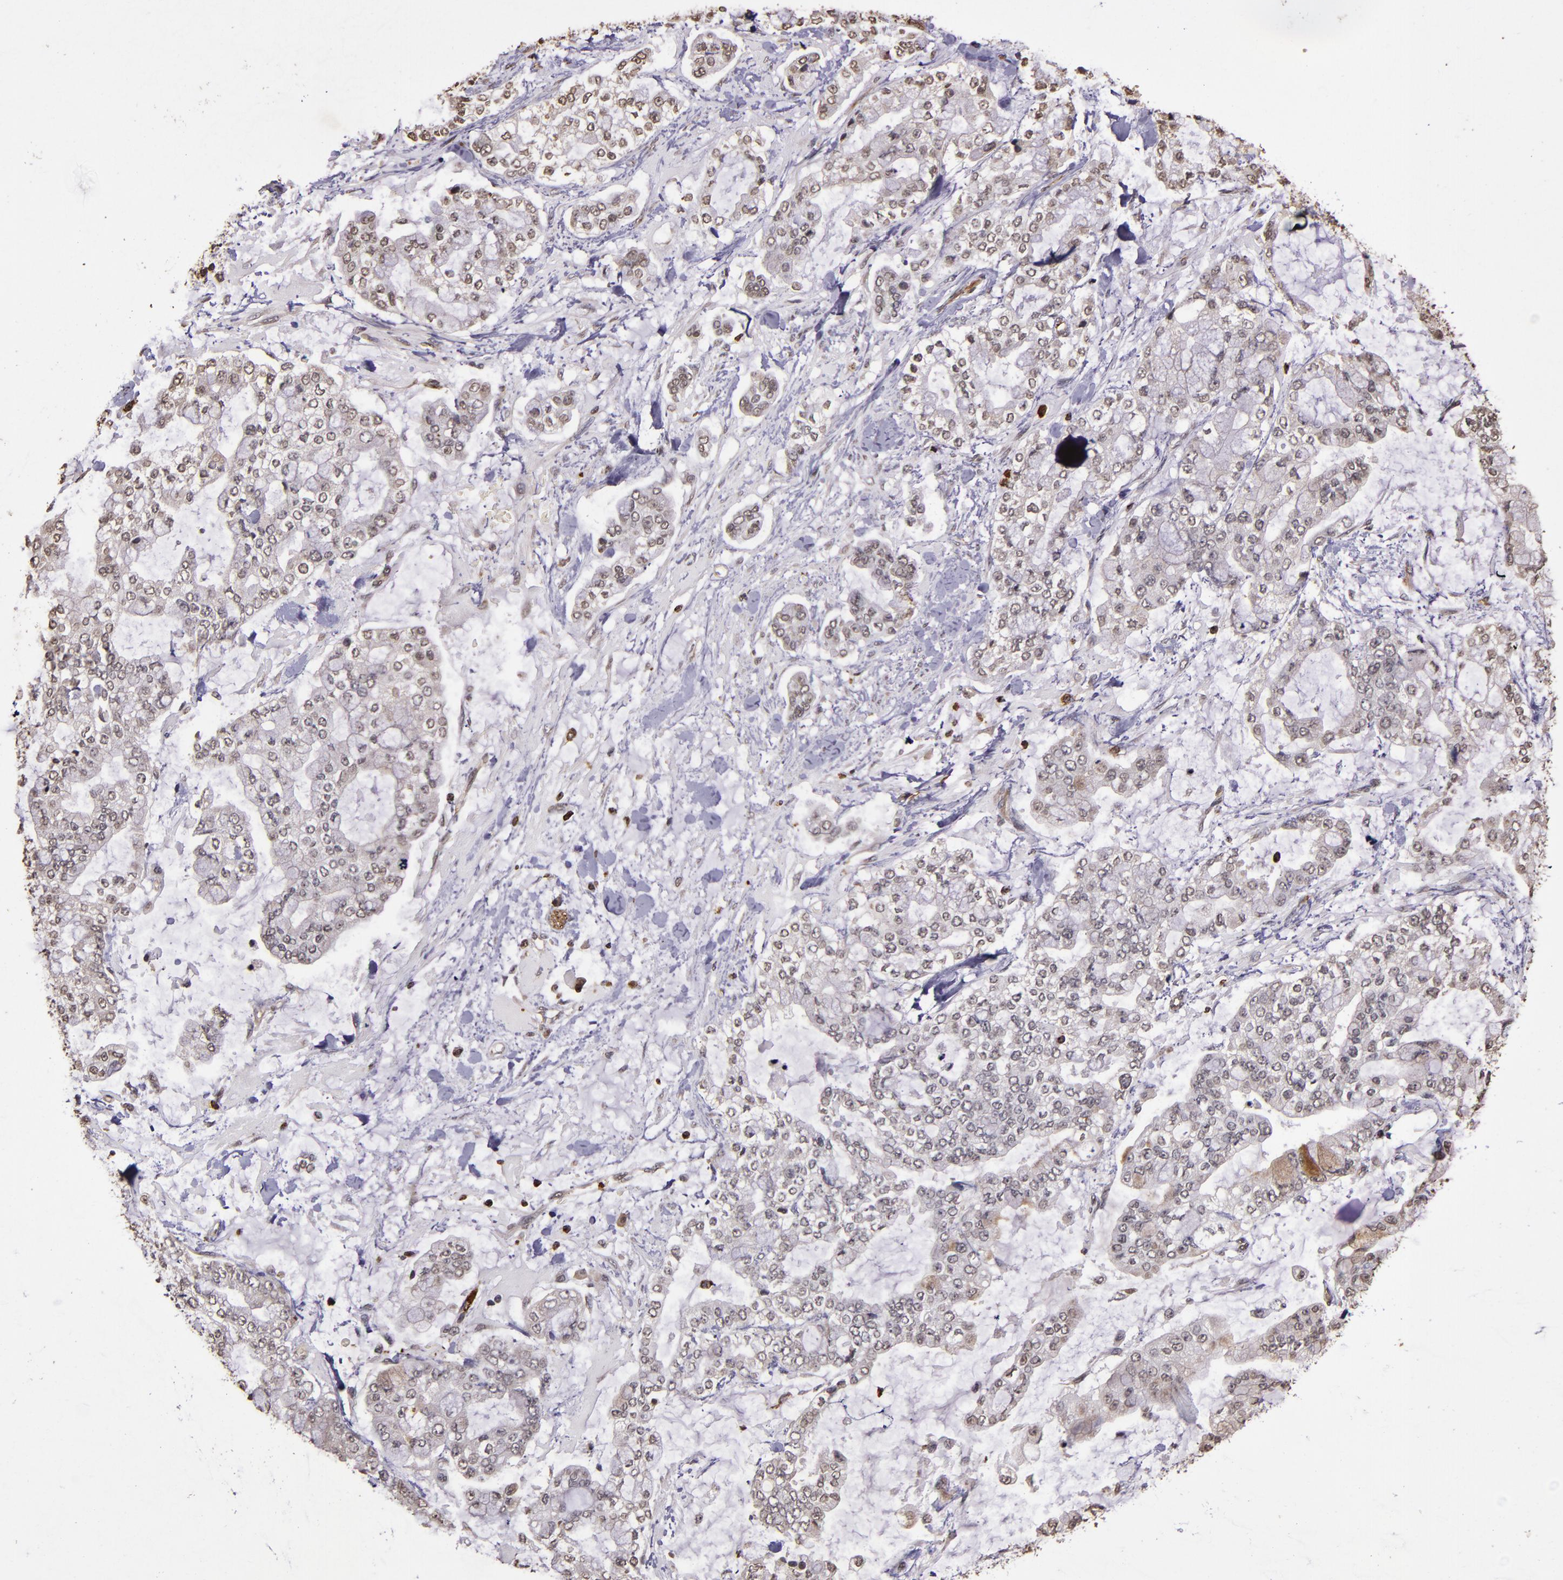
{"staining": {"intensity": "weak", "quantity": "25%-75%", "location": "cytoplasmic/membranous"}, "tissue": "stomach cancer", "cell_type": "Tumor cells", "image_type": "cancer", "snomed": [{"axis": "morphology", "description": "Normal tissue, NOS"}, {"axis": "morphology", "description": "Adenocarcinoma, NOS"}, {"axis": "topography", "description": "Stomach, upper"}, {"axis": "topography", "description": "Stomach"}], "caption": "IHC (DAB (3,3'-diaminobenzidine)) staining of stomach adenocarcinoma demonstrates weak cytoplasmic/membranous protein expression in about 25%-75% of tumor cells. (DAB IHC, brown staining for protein, blue staining for nuclei).", "gene": "SLC2A3", "patient": {"sex": "male", "age": 76}}